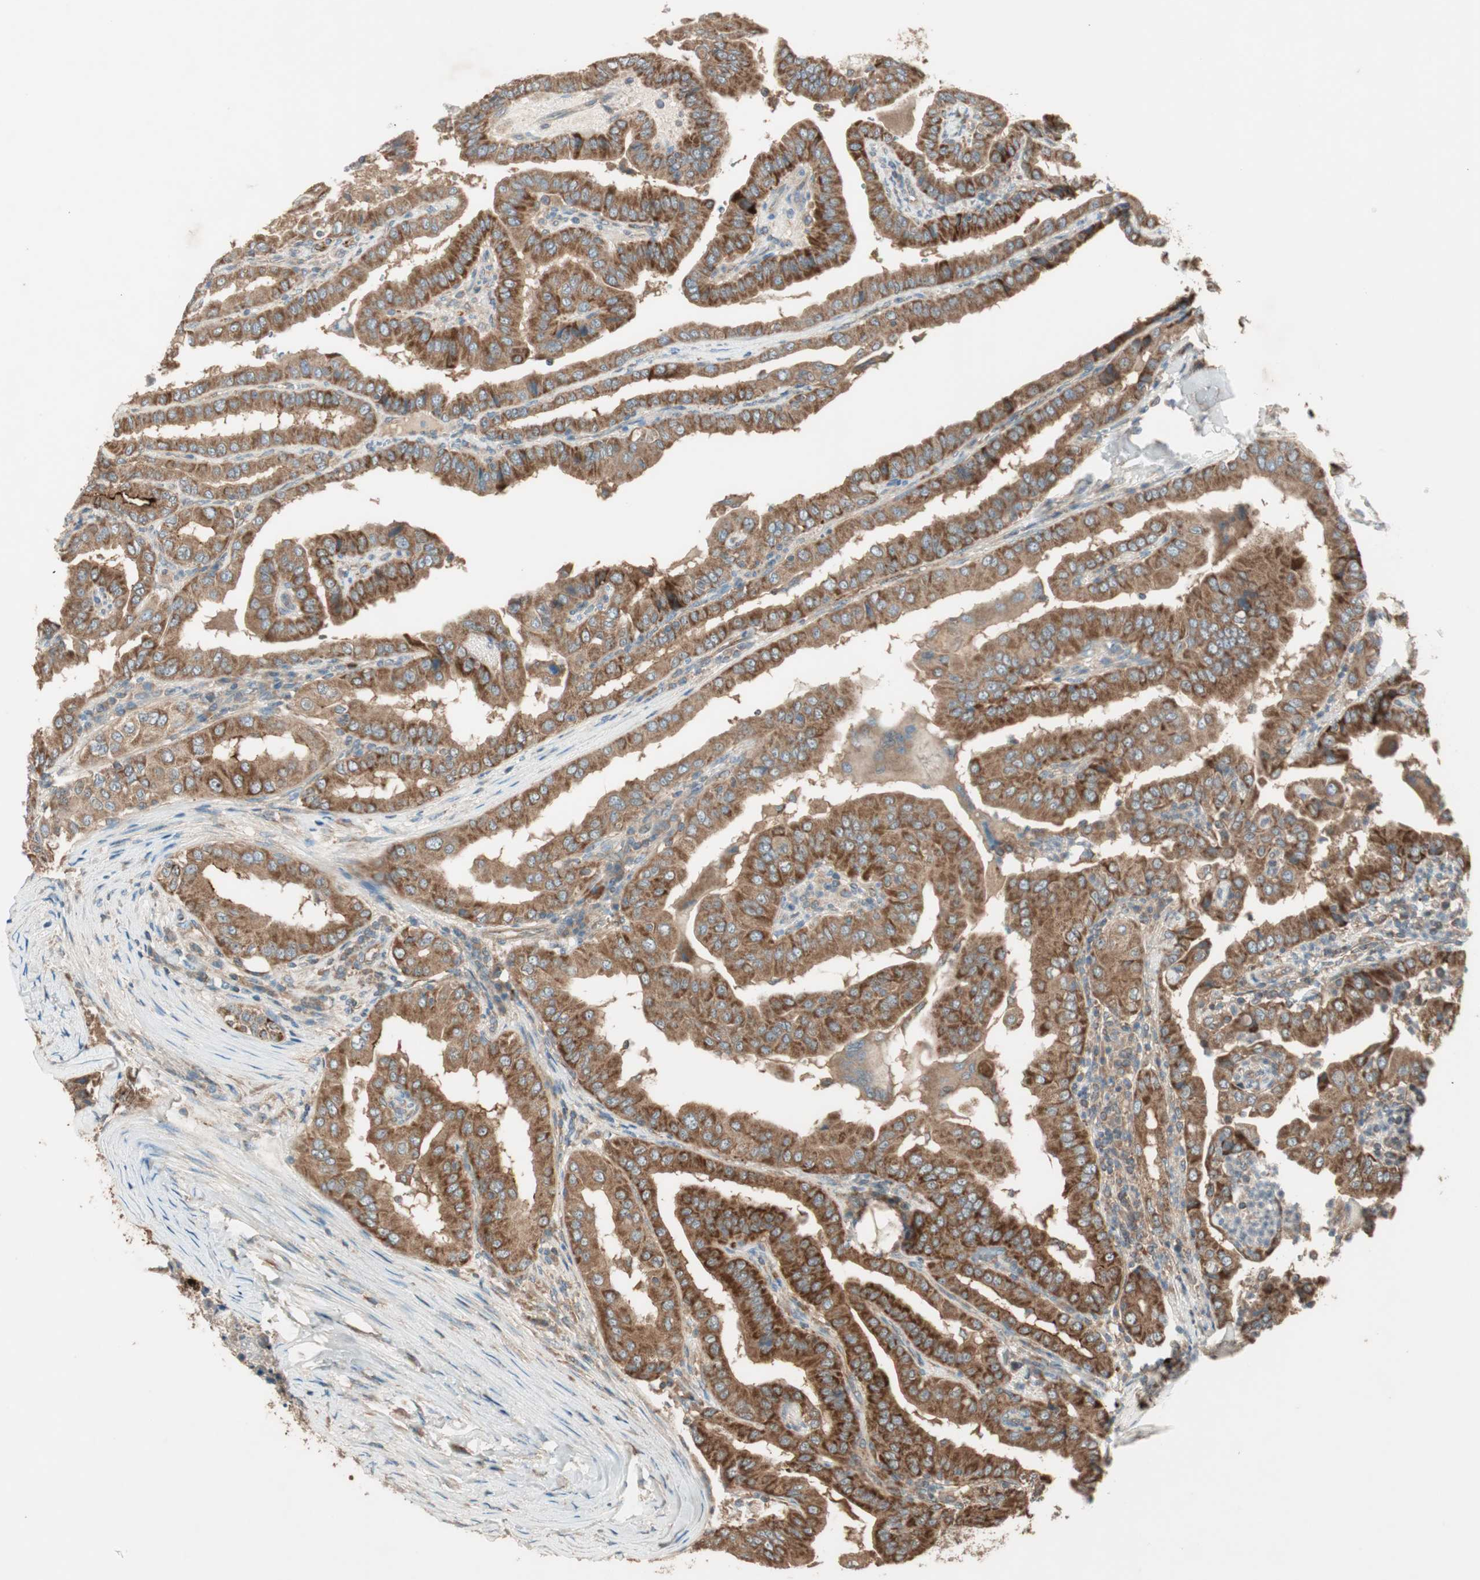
{"staining": {"intensity": "strong", "quantity": ">75%", "location": "cytoplasmic/membranous"}, "tissue": "thyroid cancer", "cell_type": "Tumor cells", "image_type": "cancer", "snomed": [{"axis": "morphology", "description": "Papillary adenocarcinoma, NOS"}, {"axis": "topography", "description": "Thyroid gland"}], "caption": "Immunohistochemical staining of thyroid cancer shows high levels of strong cytoplasmic/membranous protein staining in about >75% of tumor cells.", "gene": "CC2D1A", "patient": {"sex": "male", "age": 33}}